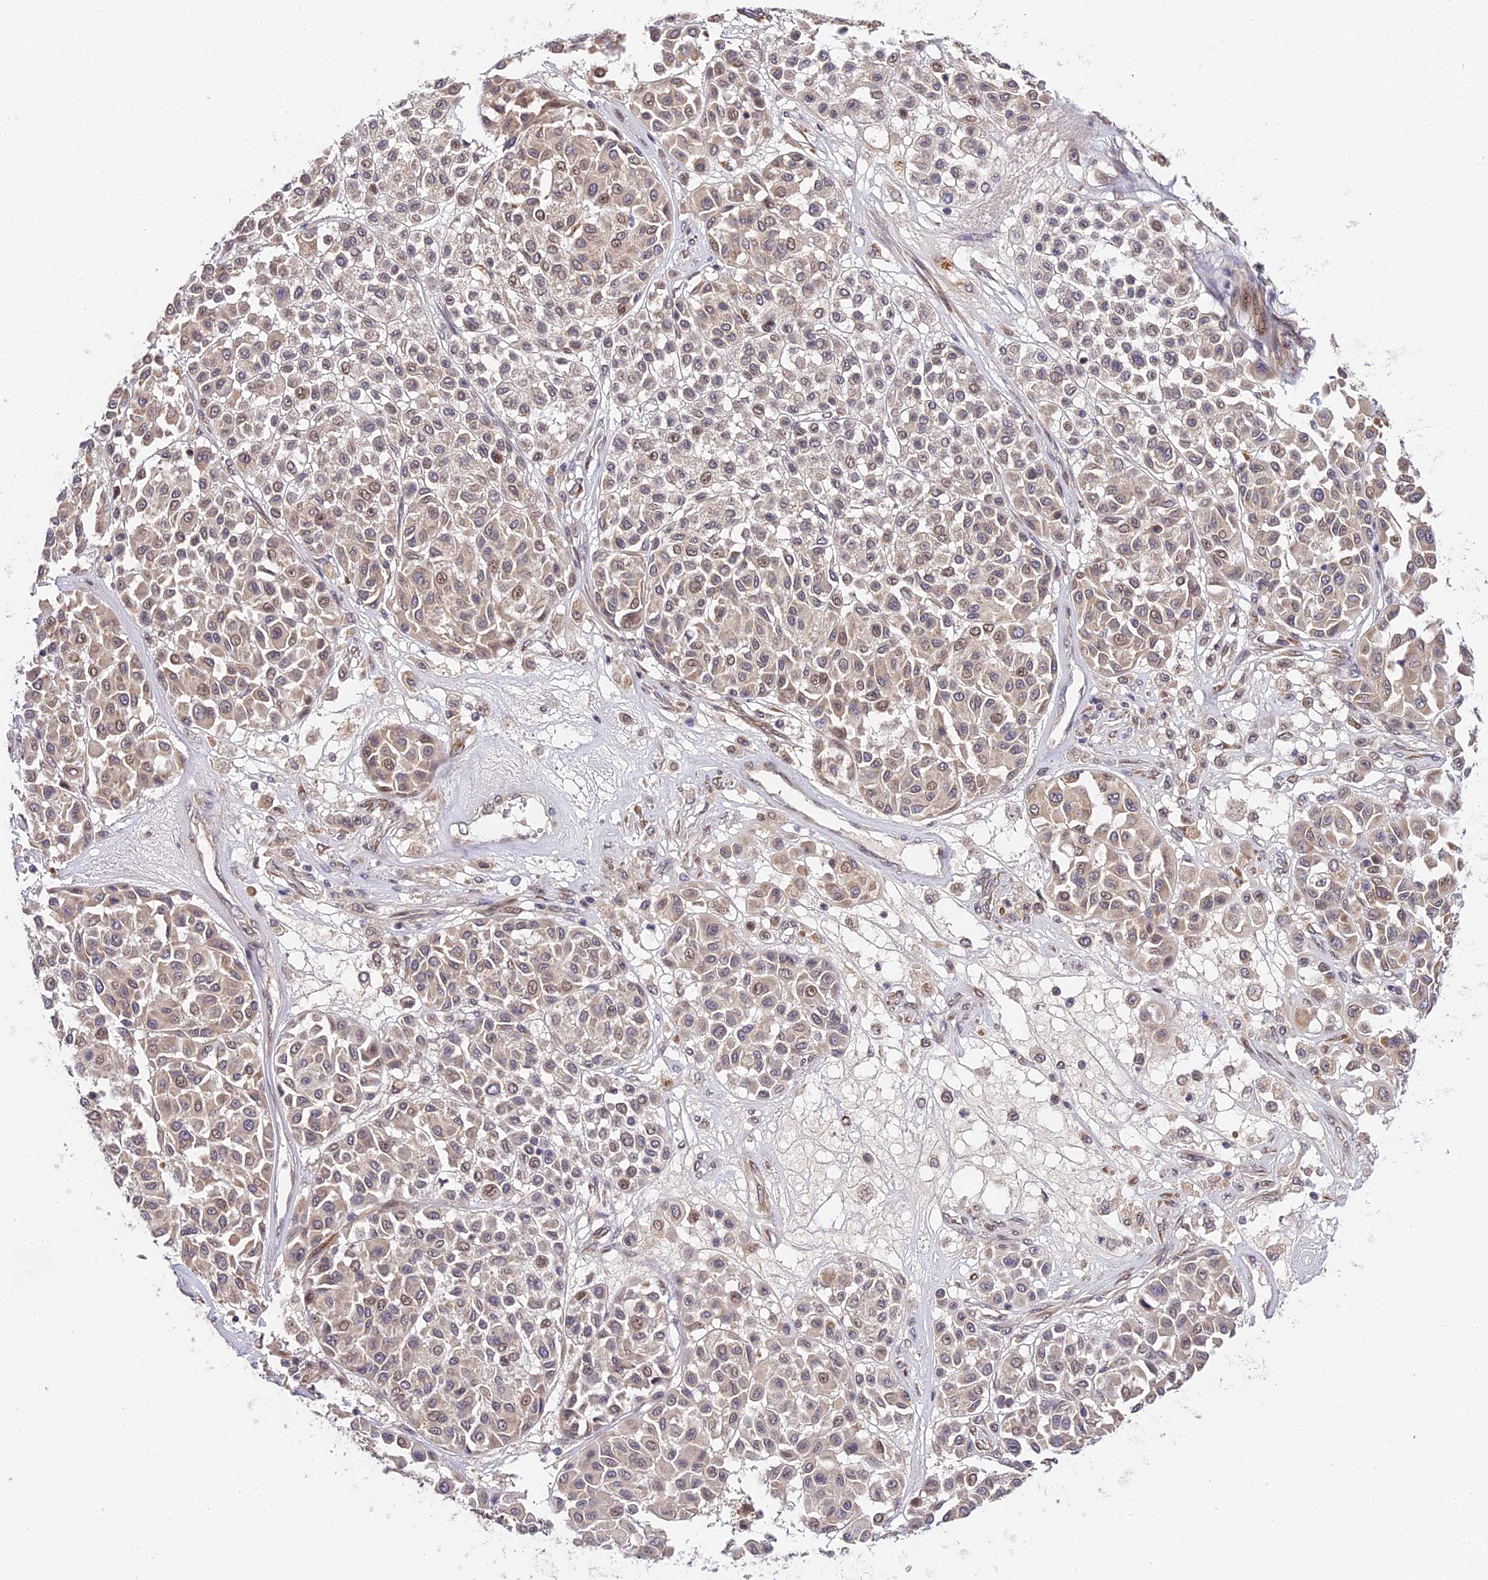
{"staining": {"intensity": "weak", "quantity": "25%-75%", "location": "cytoplasmic/membranous,nuclear"}, "tissue": "melanoma", "cell_type": "Tumor cells", "image_type": "cancer", "snomed": [{"axis": "morphology", "description": "Malignant melanoma, Metastatic site"}, {"axis": "topography", "description": "Soft tissue"}], "caption": "About 25%-75% of tumor cells in human malignant melanoma (metastatic site) display weak cytoplasmic/membranous and nuclear protein positivity as visualized by brown immunohistochemical staining.", "gene": "IMPACT", "patient": {"sex": "male", "age": 41}}